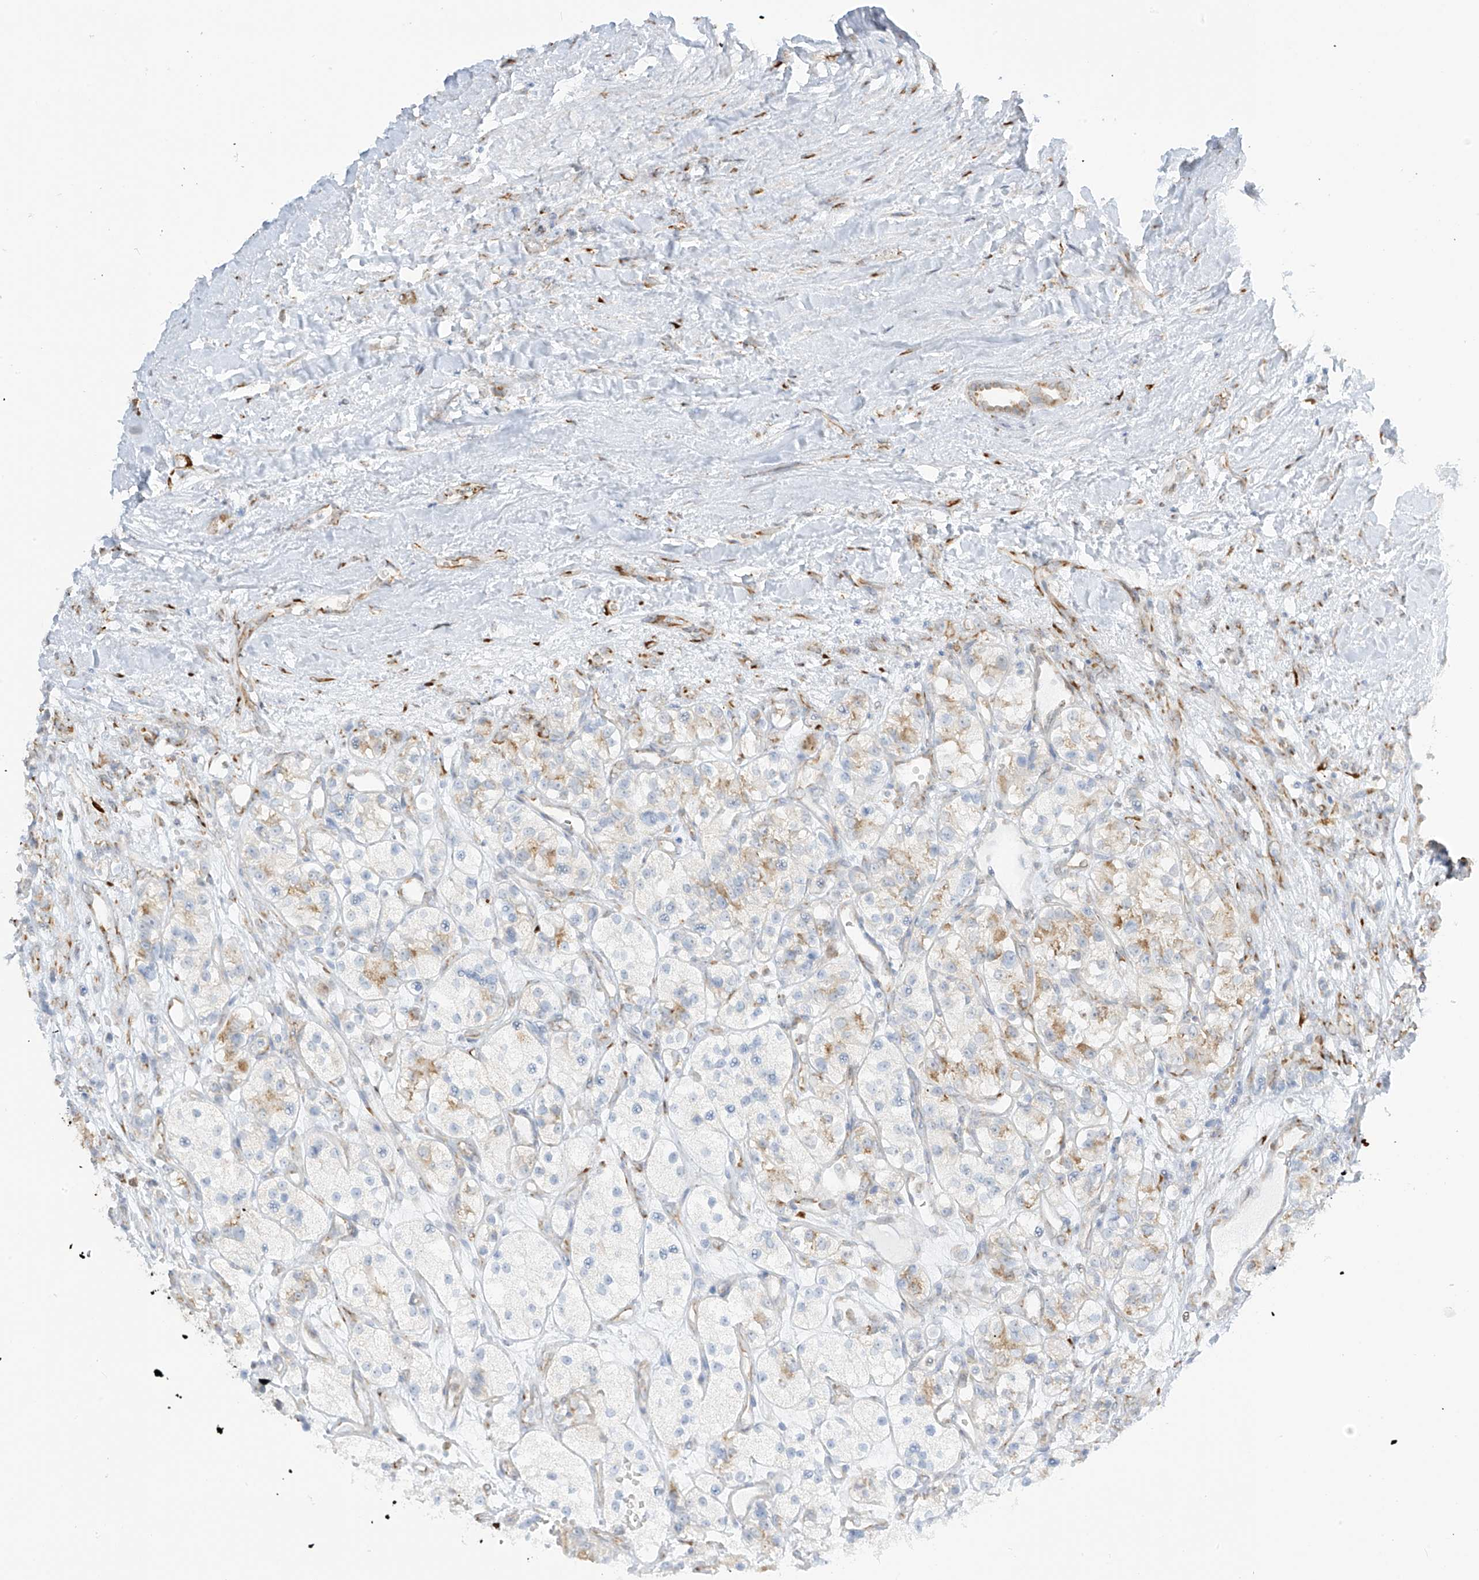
{"staining": {"intensity": "moderate", "quantity": "<25%", "location": "cytoplasmic/membranous"}, "tissue": "renal cancer", "cell_type": "Tumor cells", "image_type": "cancer", "snomed": [{"axis": "morphology", "description": "Adenocarcinoma, NOS"}, {"axis": "topography", "description": "Kidney"}], "caption": "Protein staining by IHC exhibits moderate cytoplasmic/membranous positivity in about <25% of tumor cells in renal adenocarcinoma. The staining was performed using DAB (3,3'-diaminobenzidine) to visualize the protein expression in brown, while the nuclei were stained in blue with hematoxylin (Magnification: 20x).", "gene": "LRRC59", "patient": {"sex": "female", "age": 57}}